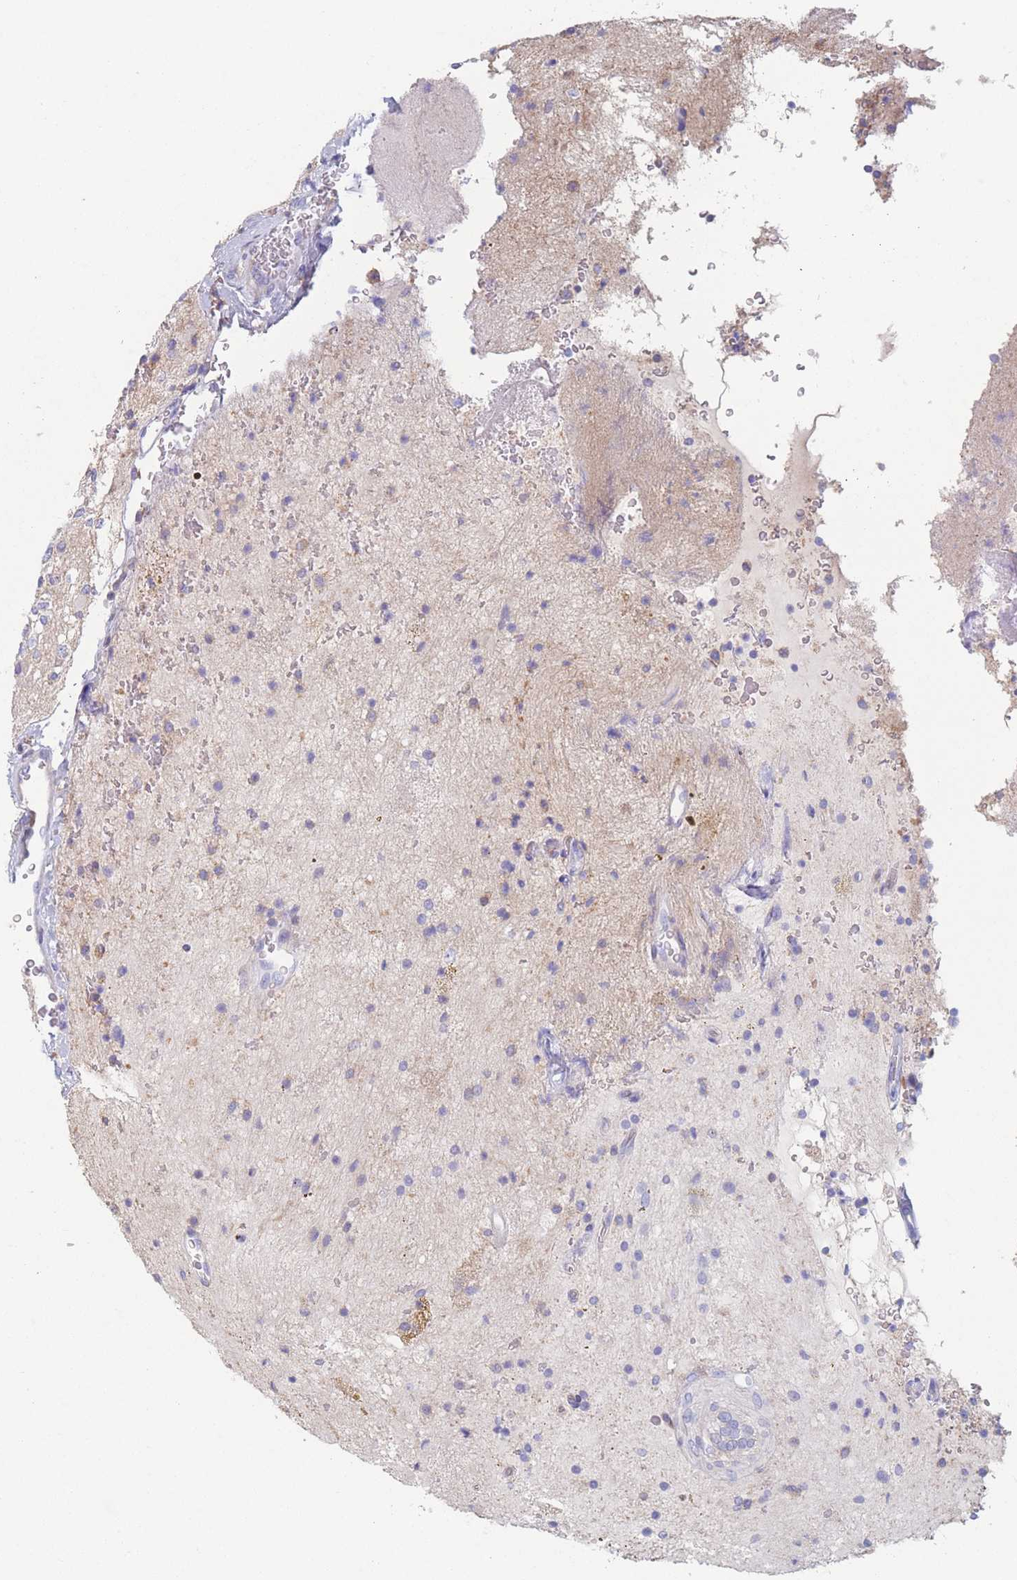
{"staining": {"intensity": "negative", "quantity": "none", "location": "none"}, "tissue": "glioma", "cell_type": "Tumor cells", "image_type": "cancer", "snomed": [{"axis": "morphology", "description": "Glioma, malignant, High grade"}, {"axis": "topography", "description": "Brain"}], "caption": "This is an immunohistochemistry (IHC) image of malignant glioma (high-grade). There is no positivity in tumor cells.", "gene": "ADH1A", "patient": {"sex": "male", "age": 34}}